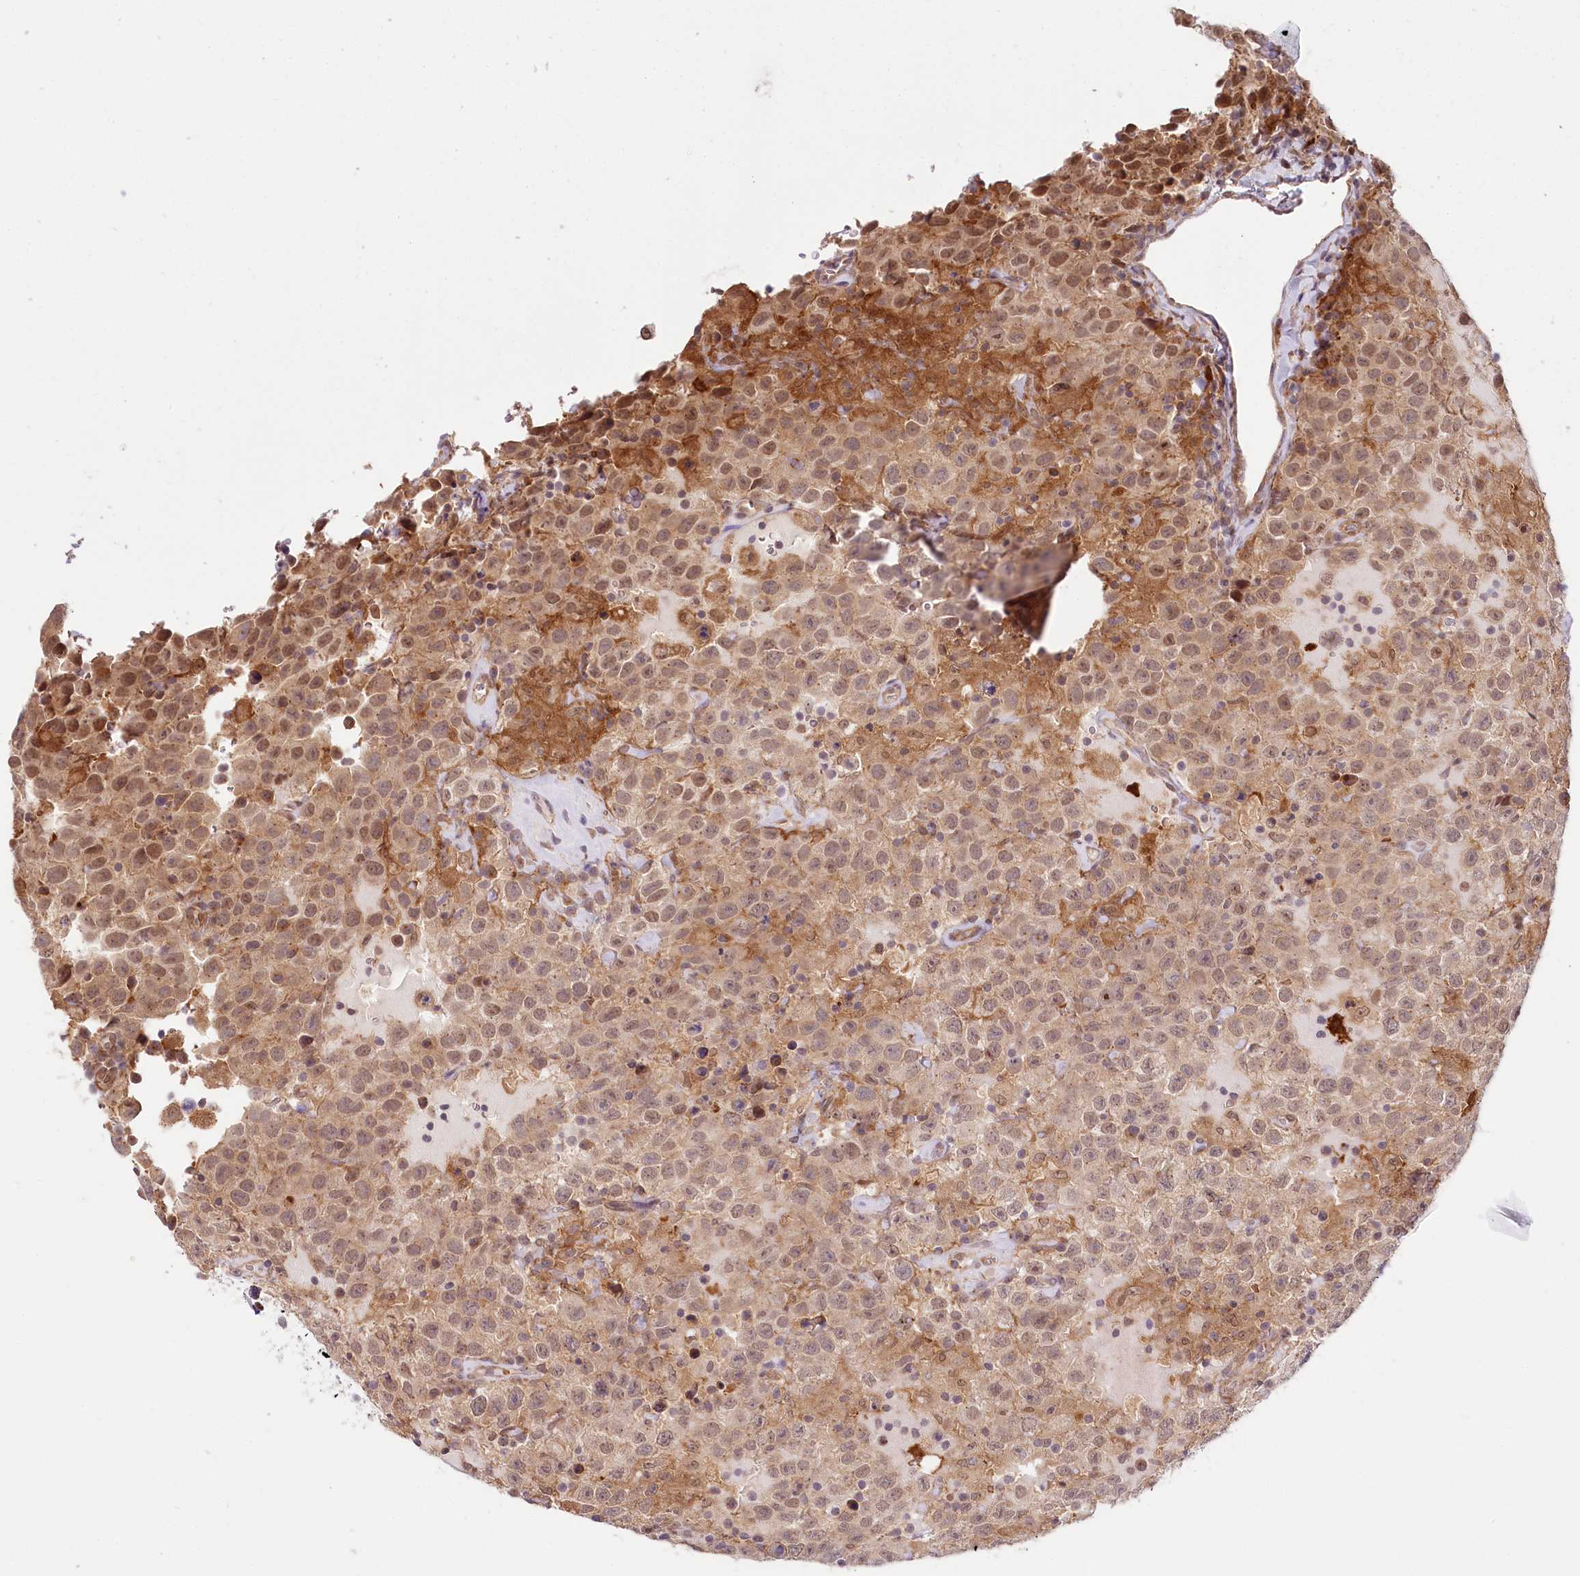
{"staining": {"intensity": "moderate", "quantity": "<25%", "location": "nuclear"}, "tissue": "testis cancer", "cell_type": "Tumor cells", "image_type": "cancer", "snomed": [{"axis": "morphology", "description": "Seminoma, NOS"}, {"axis": "topography", "description": "Testis"}], "caption": "High-magnification brightfield microscopy of testis seminoma stained with DAB (brown) and counterstained with hematoxylin (blue). tumor cells exhibit moderate nuclear positivity is identified in approximately<25% of cells.", "gene": "TUBGCP2", "patient": {"sex": "male", "age": 41}}